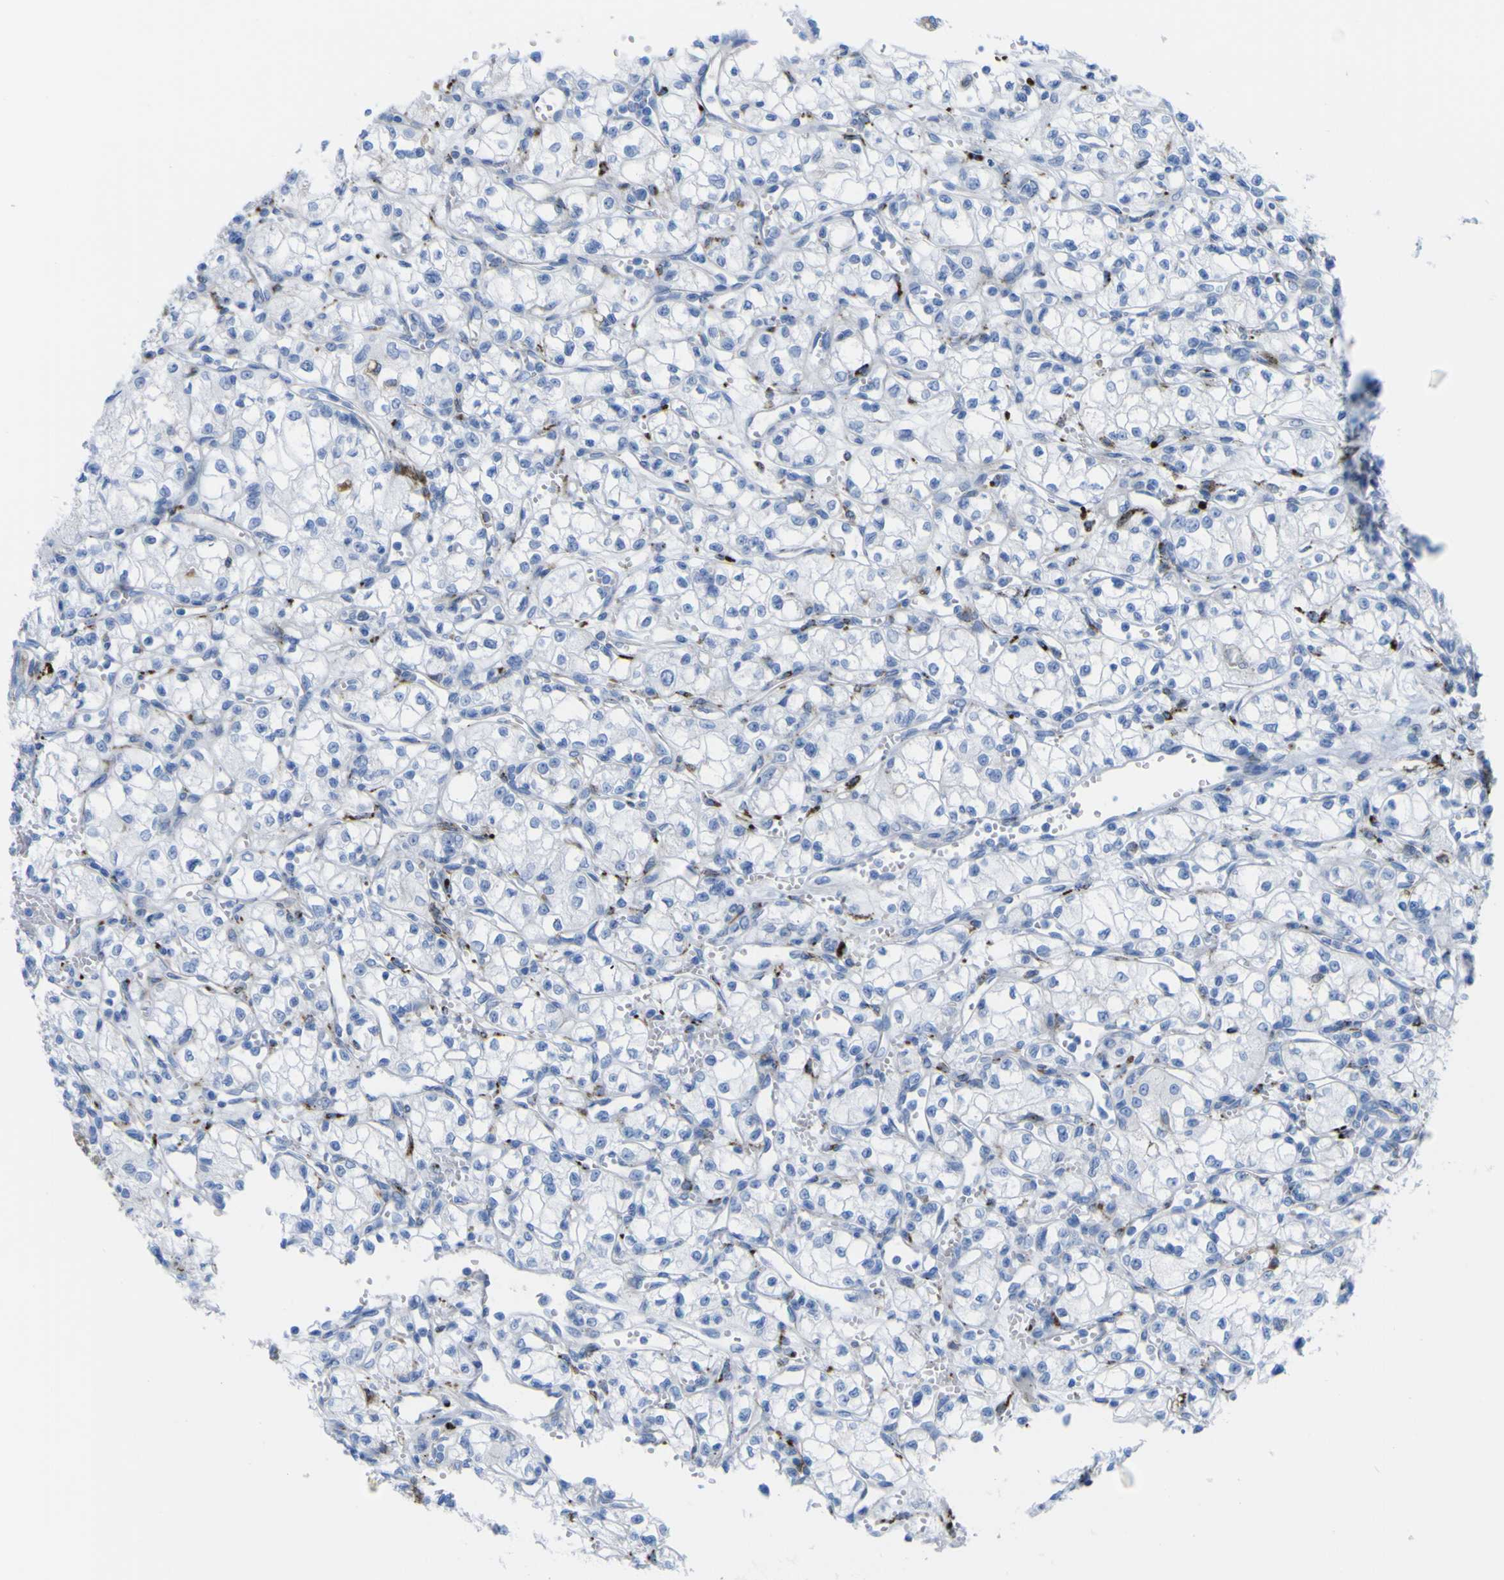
{"staining": {"intensity": "negative", "quantity": "none", "location": "none"}, "tissue": "renal cancer", "cell_type": "Tumor cells", "image_type": "cancer", "snomed": [{"axis": "morphology", "description": "Normal tissue, NOS"}, {"axis": "morphology", "description": "Adenocarcinoma, NOS"}, {"axis": "topography", "description": "Kidney"}], "caption": "IHC of renal cancer exhibits no staining in tumor cells.", "gene": "PLD3", "patient": {"sex": "male", "age": 59}}